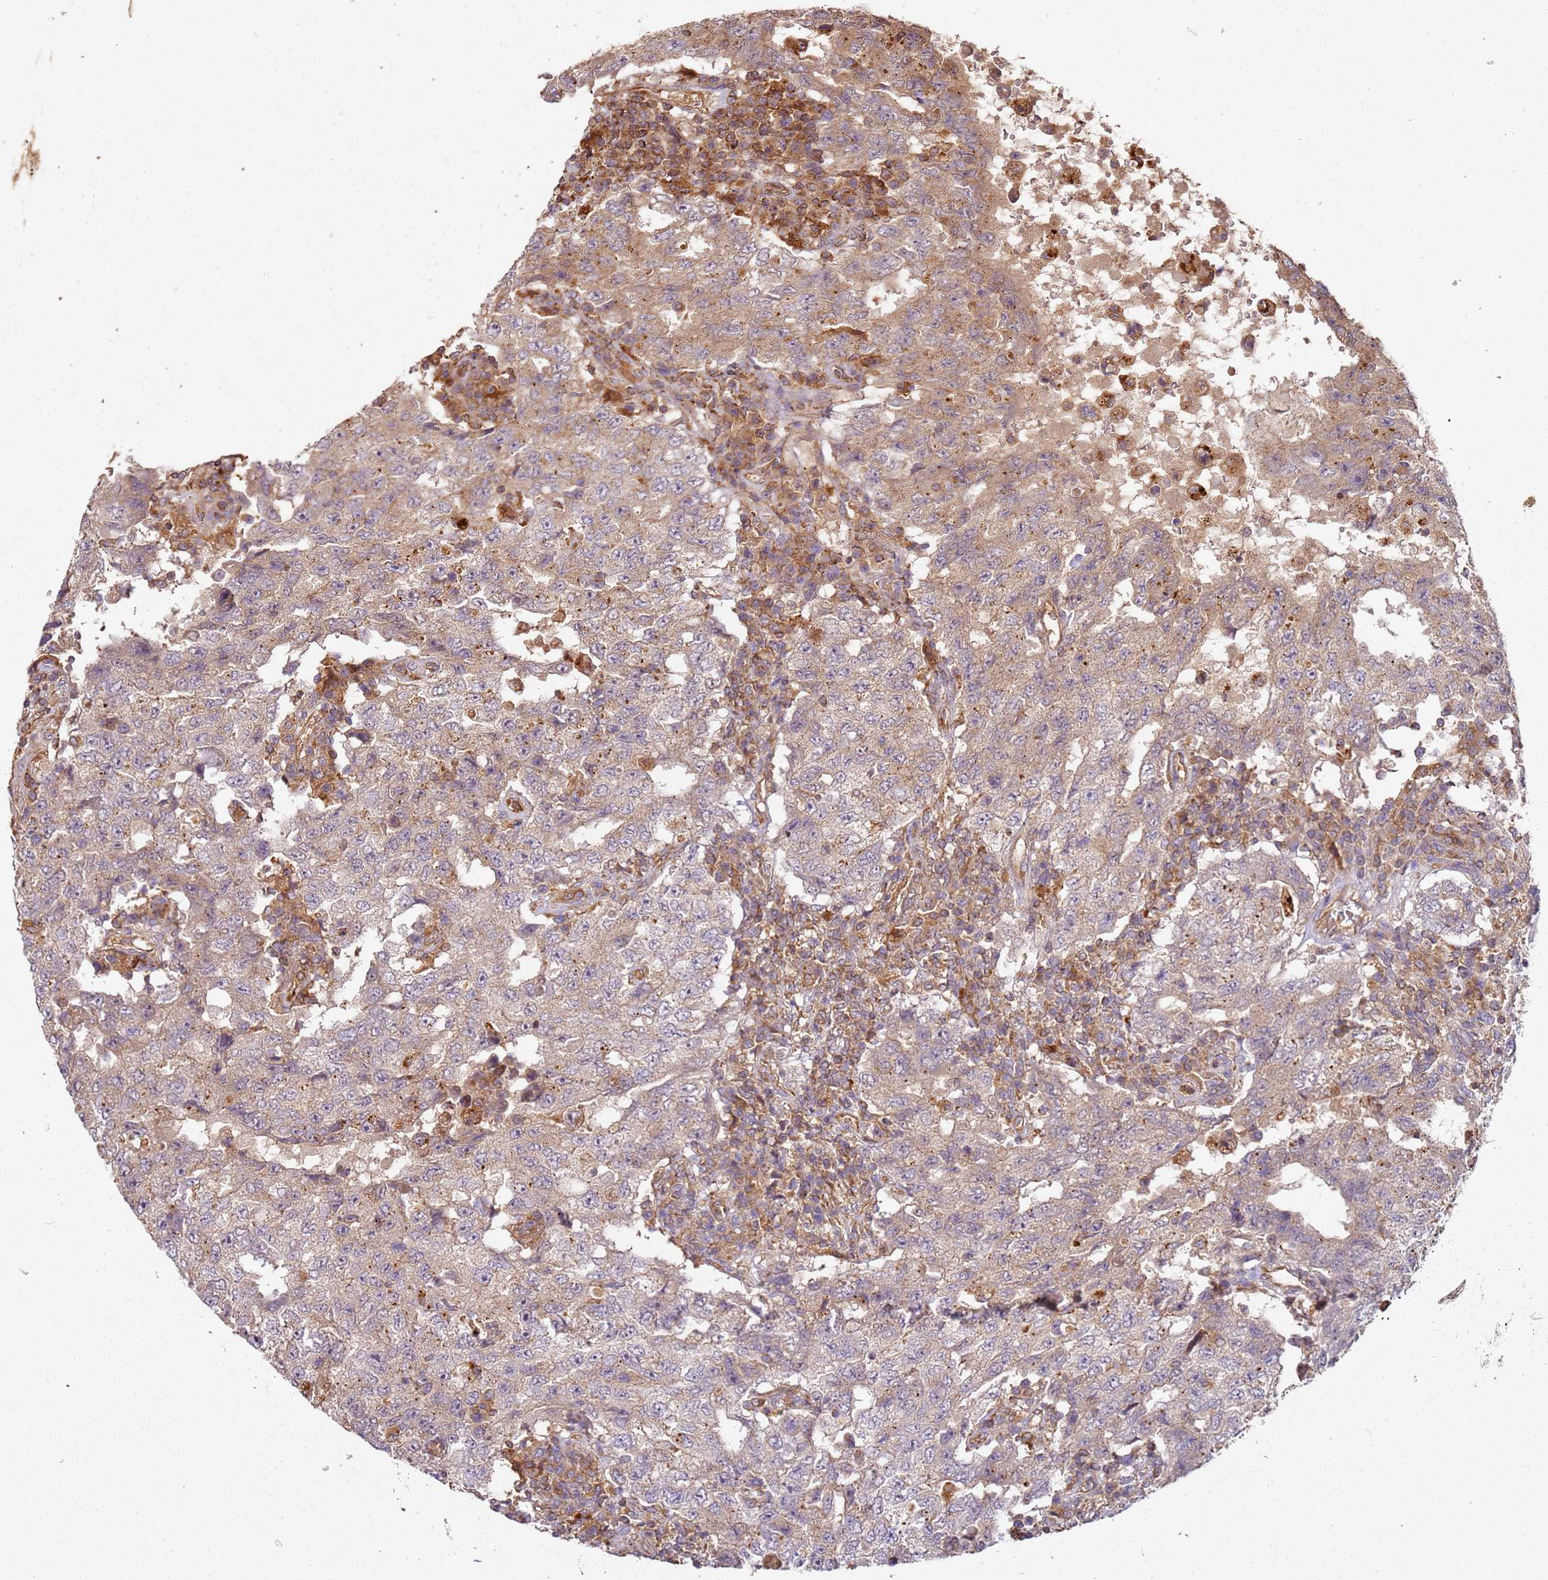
{"staining": {"intensity": "weak", "quantity": ">75%", "location": "cytoplasmic/membranous"}, "tissue": "testis cancer", "cell_type": "Tumor cells", "image_type": "cancer", "snomed": [{"axis": "morphology", "description": "Carcinoma, Embryonal, NOS"}, {"axis": "topography", "description": "Testis"}], "caption": "A high-resolution histopathology image shows immunohistochemistry (IHC) staining of testis cancer, which displays weak cytoplasmic/membranous positivity in approximately >75% of tumor cells.", "gene": "SCGB2B2", "patient": {"sex": "male", "age": 26}}